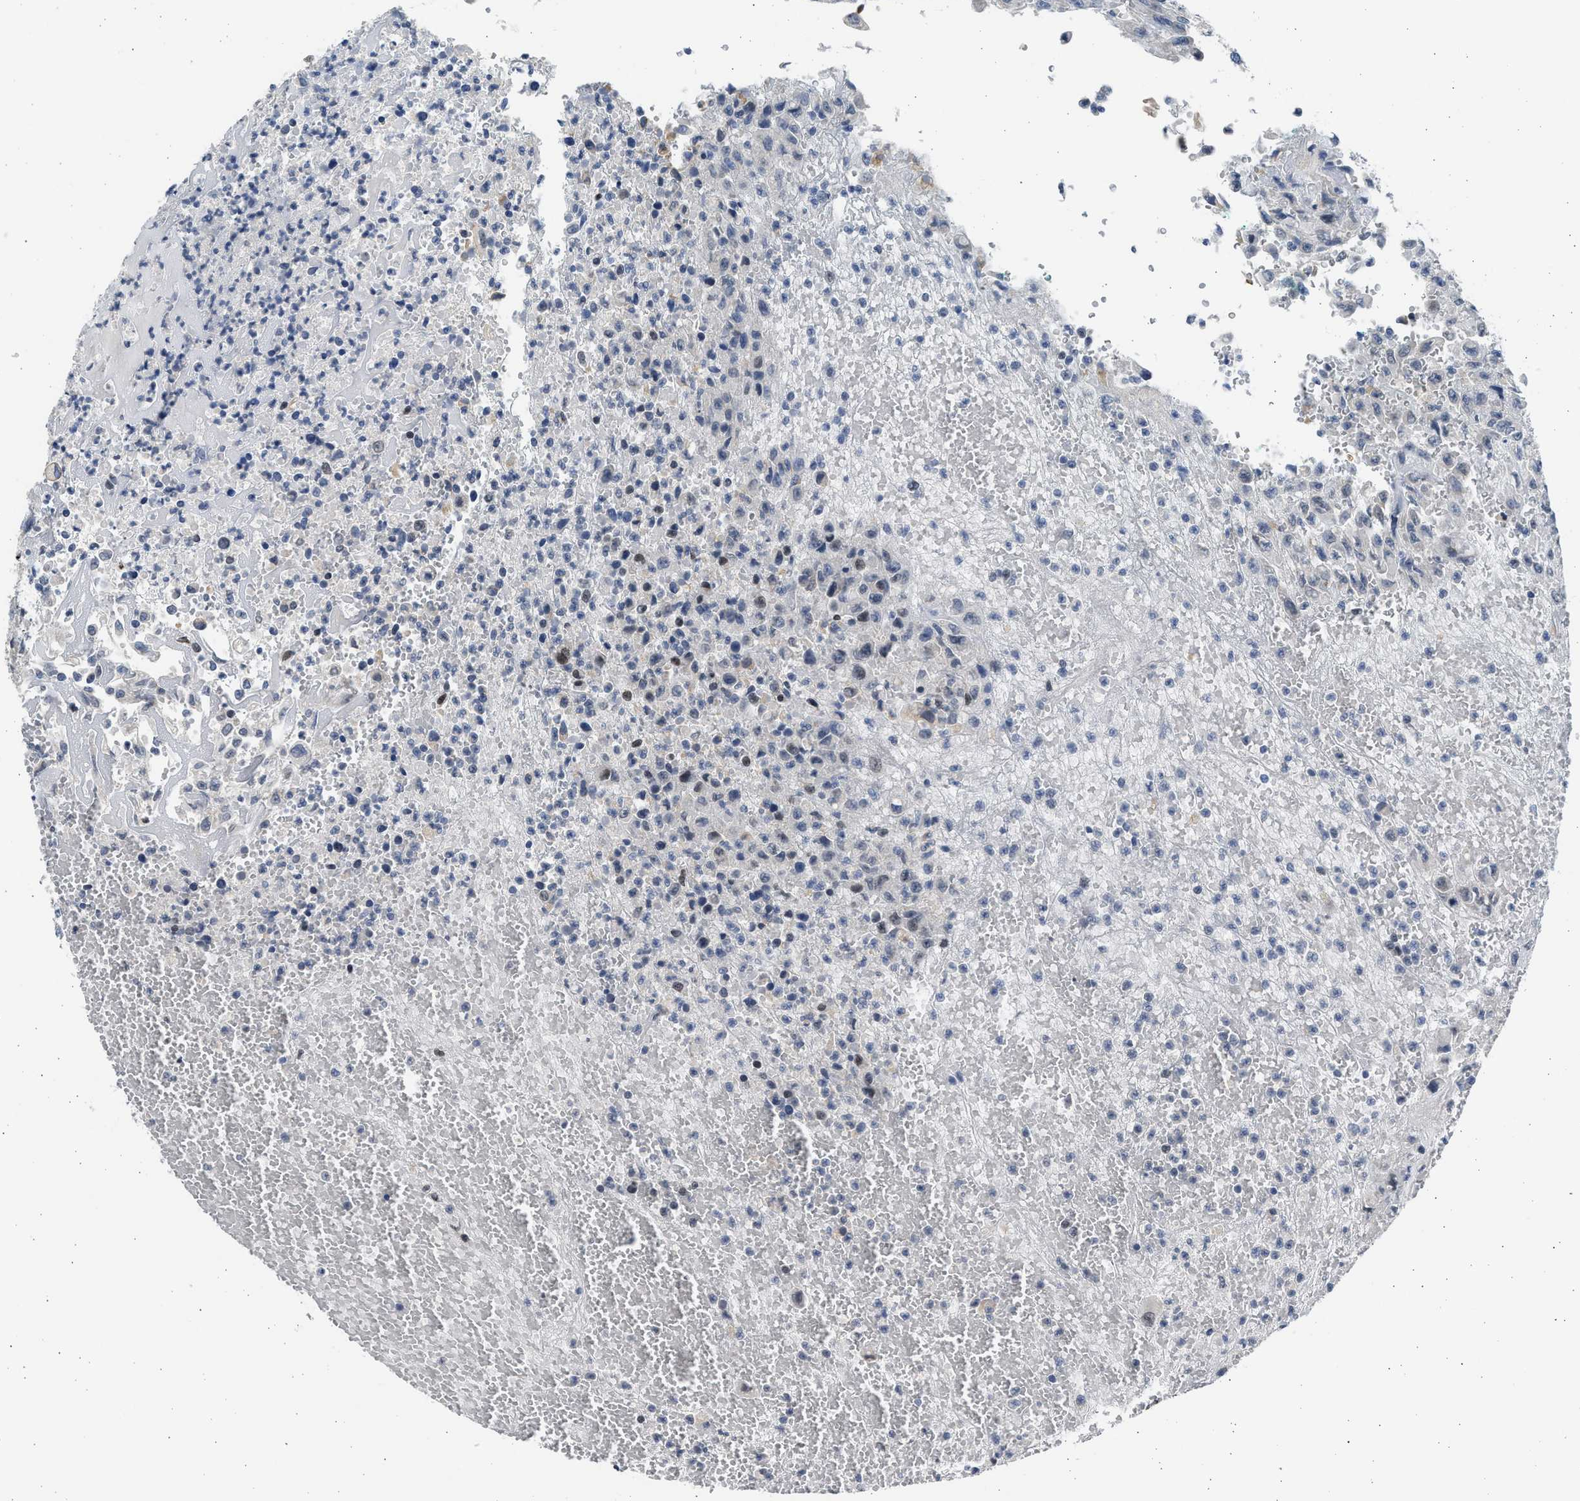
{"staining": {"intensity": "moderate", "quantity": "<25%", "location": "nuclear"}, "tissue": "urothelial cancer", "cell_type": "Tumor cells", "image_type": "cancer", "snomed": [{"axis": "morphology", "description": "Urothelial carcinoma, High grade"}, {"axis": "topography", "description": "Urinary bladder"}], "caption": "Human urothelial cancer stained with a protein marker reveals moderate staining in tumor cells.", "gene": "HMGN3", "patient": {"sex": "male", "age": 46}}